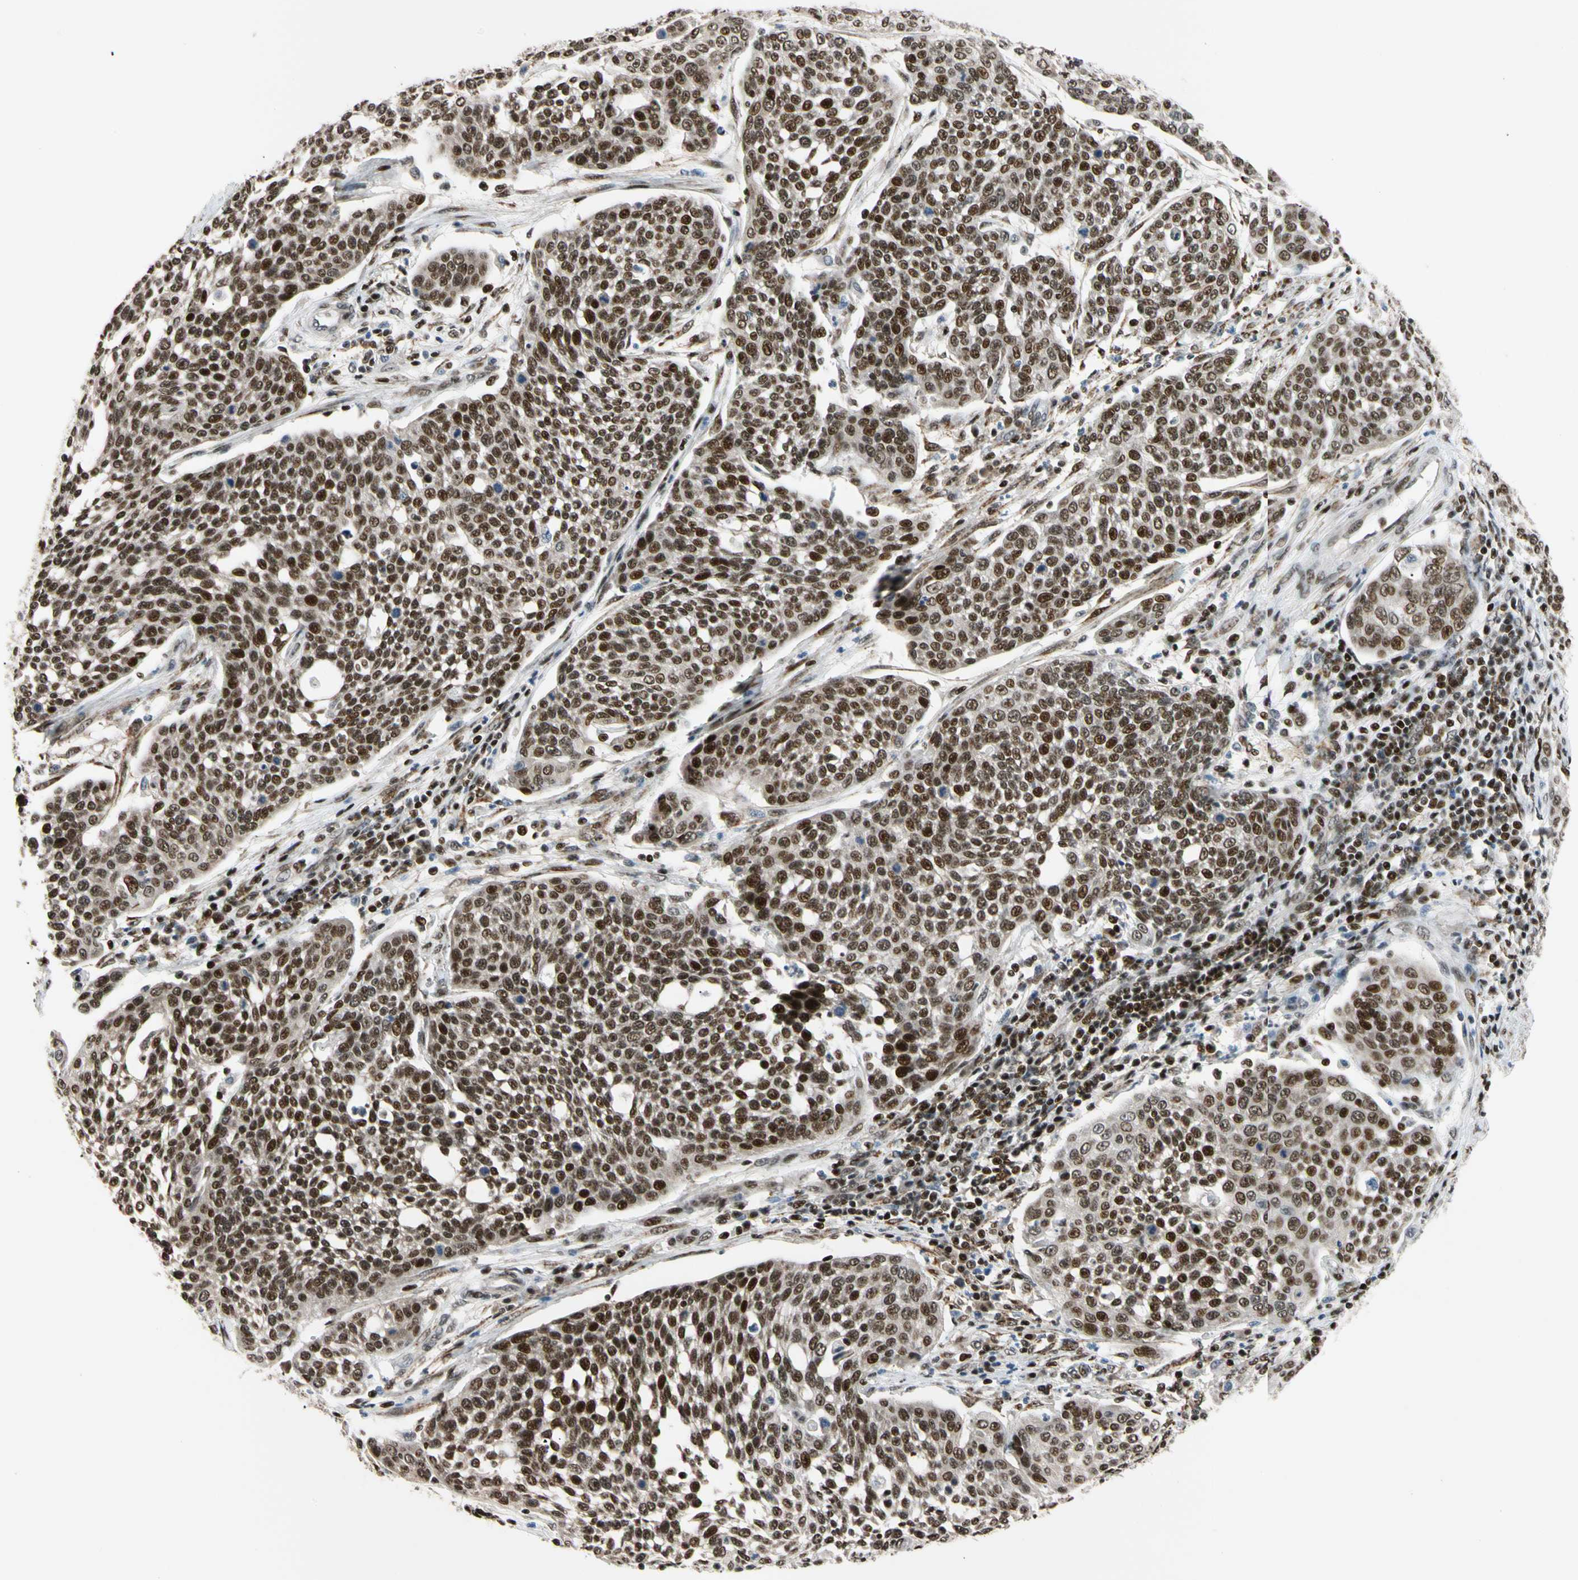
{"staining": {"intensity": "strong", "quantity": ">75%", "location": "nuclear"}, "tissue": "cervical cancer", "cell_type": "Tumor cells", "image_type": "cancer", "snomed": [{"axis": "morphology", "description": "Squamous cell carcinoma, NOS"}, {"axis": "topography", "description": "Cervix"}], "caption": "Protein staining of cervical squamous cell carcinoma tissue reveals strong nuclear staining in approximately >75% of tumor cells.", "gene": "E2F1", "patient": {"sex": "female", "age": 34}}